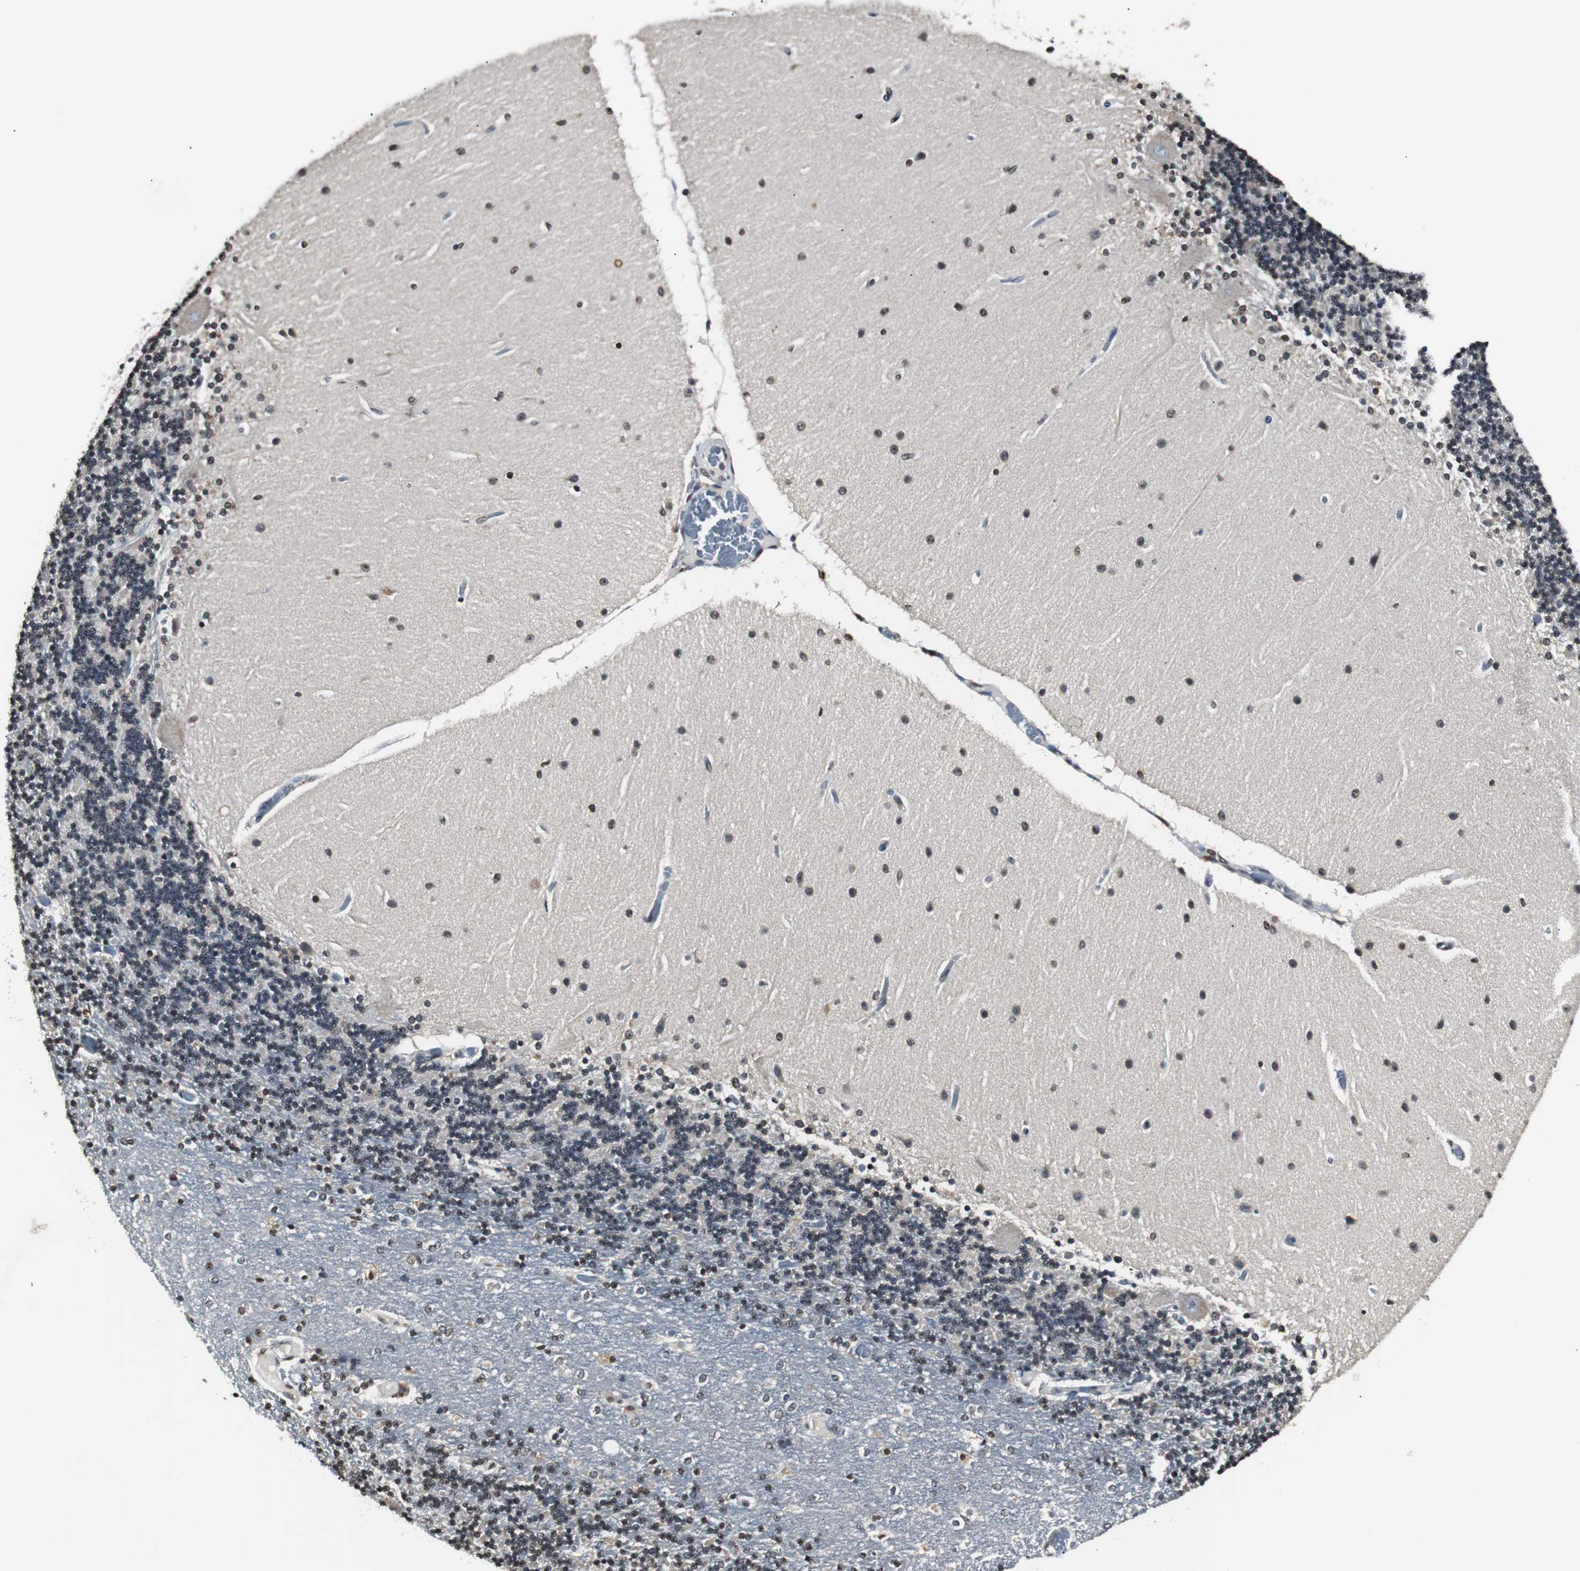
{"staining": {"intensity": "negative", "quantity": "none", "location": "none"}, "tissue": "cerebellum", "cell_type": "Cells in granular layer", "image_type": "normal", "snomed": [{"axis": "morphology", "description": "Normal tissue, NOS"}, {"axis": "topography", "description": "Cerebellum"}], "caption": "An immunohistochemistry image of benign cerebellum is shown. There is no staining in cells in granular layer of cerebellum. (DAB immunohistochemistry (IHC) with hematoxylin counter stain).", "gene": "SMAD1", "patient": {"sex": "female", "age": 54}}